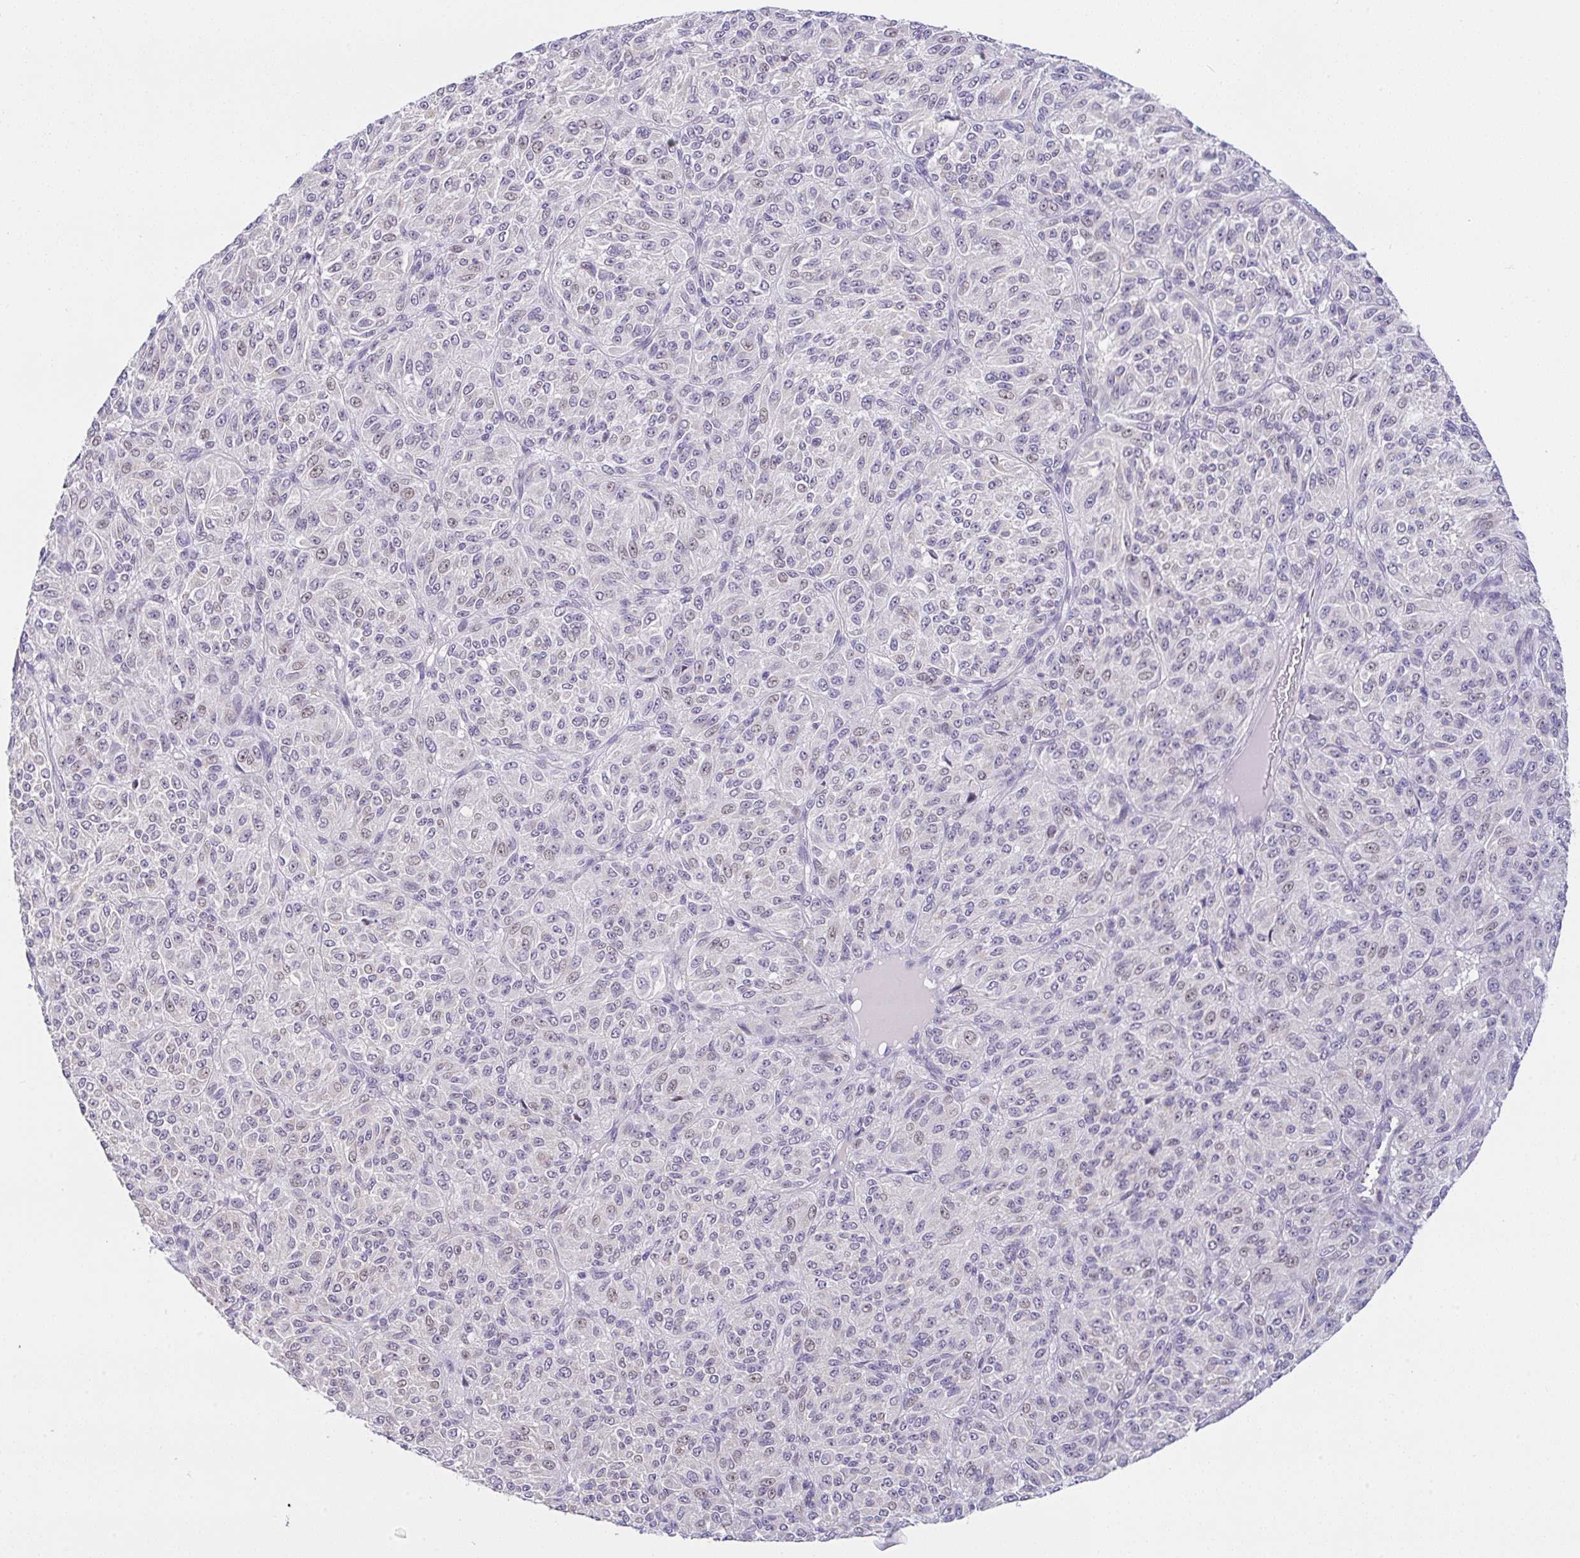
{"staining": {"intensity": "negative", "quantity": "none", "location": "none"}, "tissue": "melanoma", "cell_type": "Tumor cells", "image_type": "cancer", "snomed": [{"axis": "morphology", "description": "Malignant melanoma, Metastatic site"}, {"axis": "topography", "description": "Brain"}], "caption": "This micrograph is of melanoma stained with IHC to label a protein in brown with the nuclei are counter-stained blue. There is no staining in tumor cells.", "gene": "CGNL1", "patient": {"sex": "female", "age": 56}}